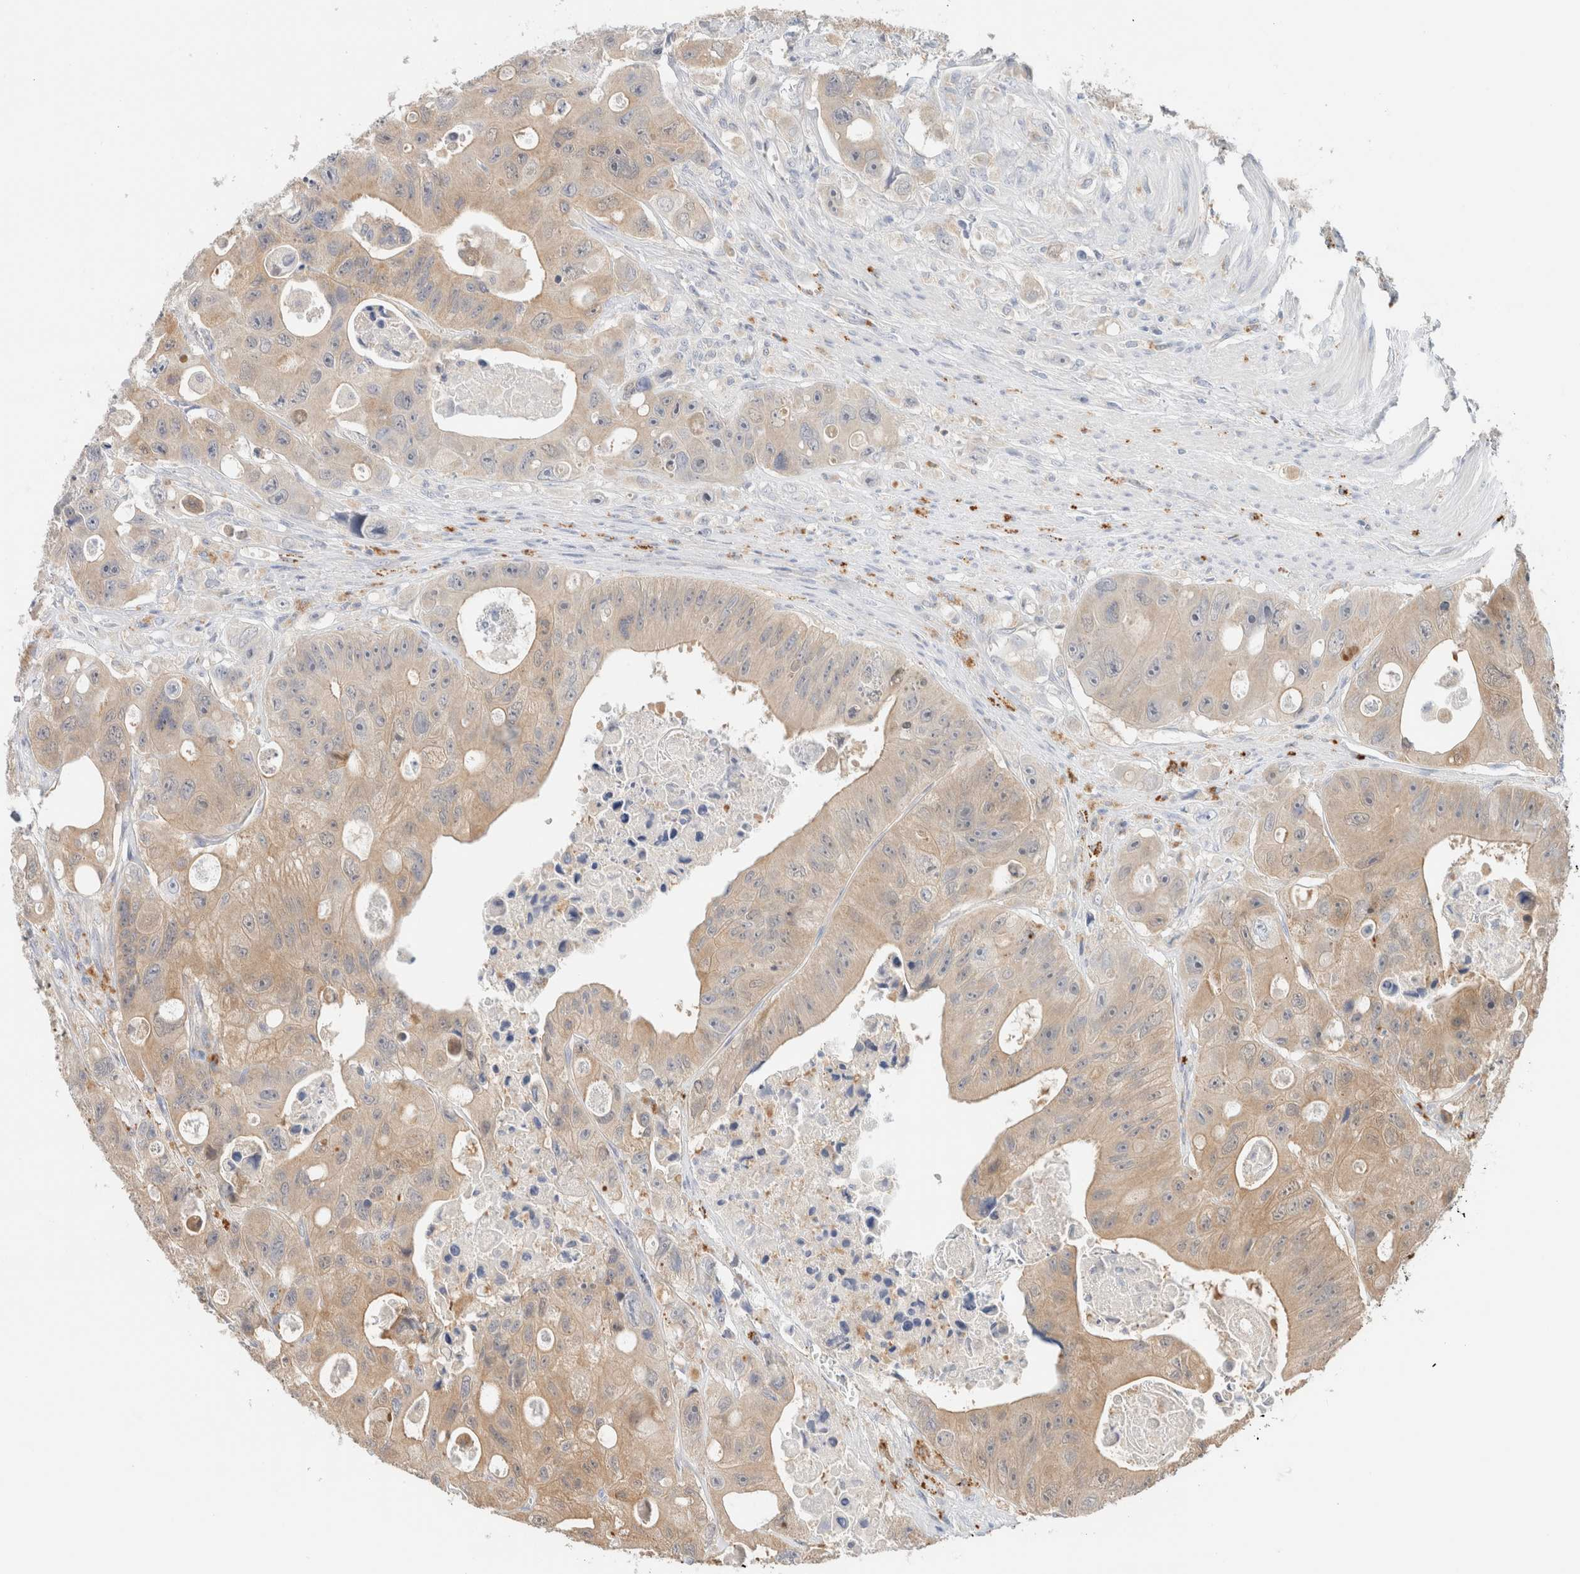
{"staining": {"intensity": "weak", "quantity": ">75%", "location": "cytoplasmic/membranous"}, "tissue": "colorectal cancer", "cell_type": "Tumor cells", "image_type": "cancer", "snomed": [{"axis": "morphology", "description": "Adenocarcinoma, NOS"}, {"axis": "topography", "description": "Colon"}], "caption": "High-power microscopy captured an immunohistochemistry (IHC) photomicrograph of colorectal cancer, revealing weak cytoplasmic/membranous positivity in approximately >75% of tumor cells. (Stains: DAB (3,3'-diaminobenzidine) in brown, nuclei in blue, Microscopy: brightfield microscopy at high magnification).", "gene": "CA13", "patient": {"sex": "female", "age": 46}}